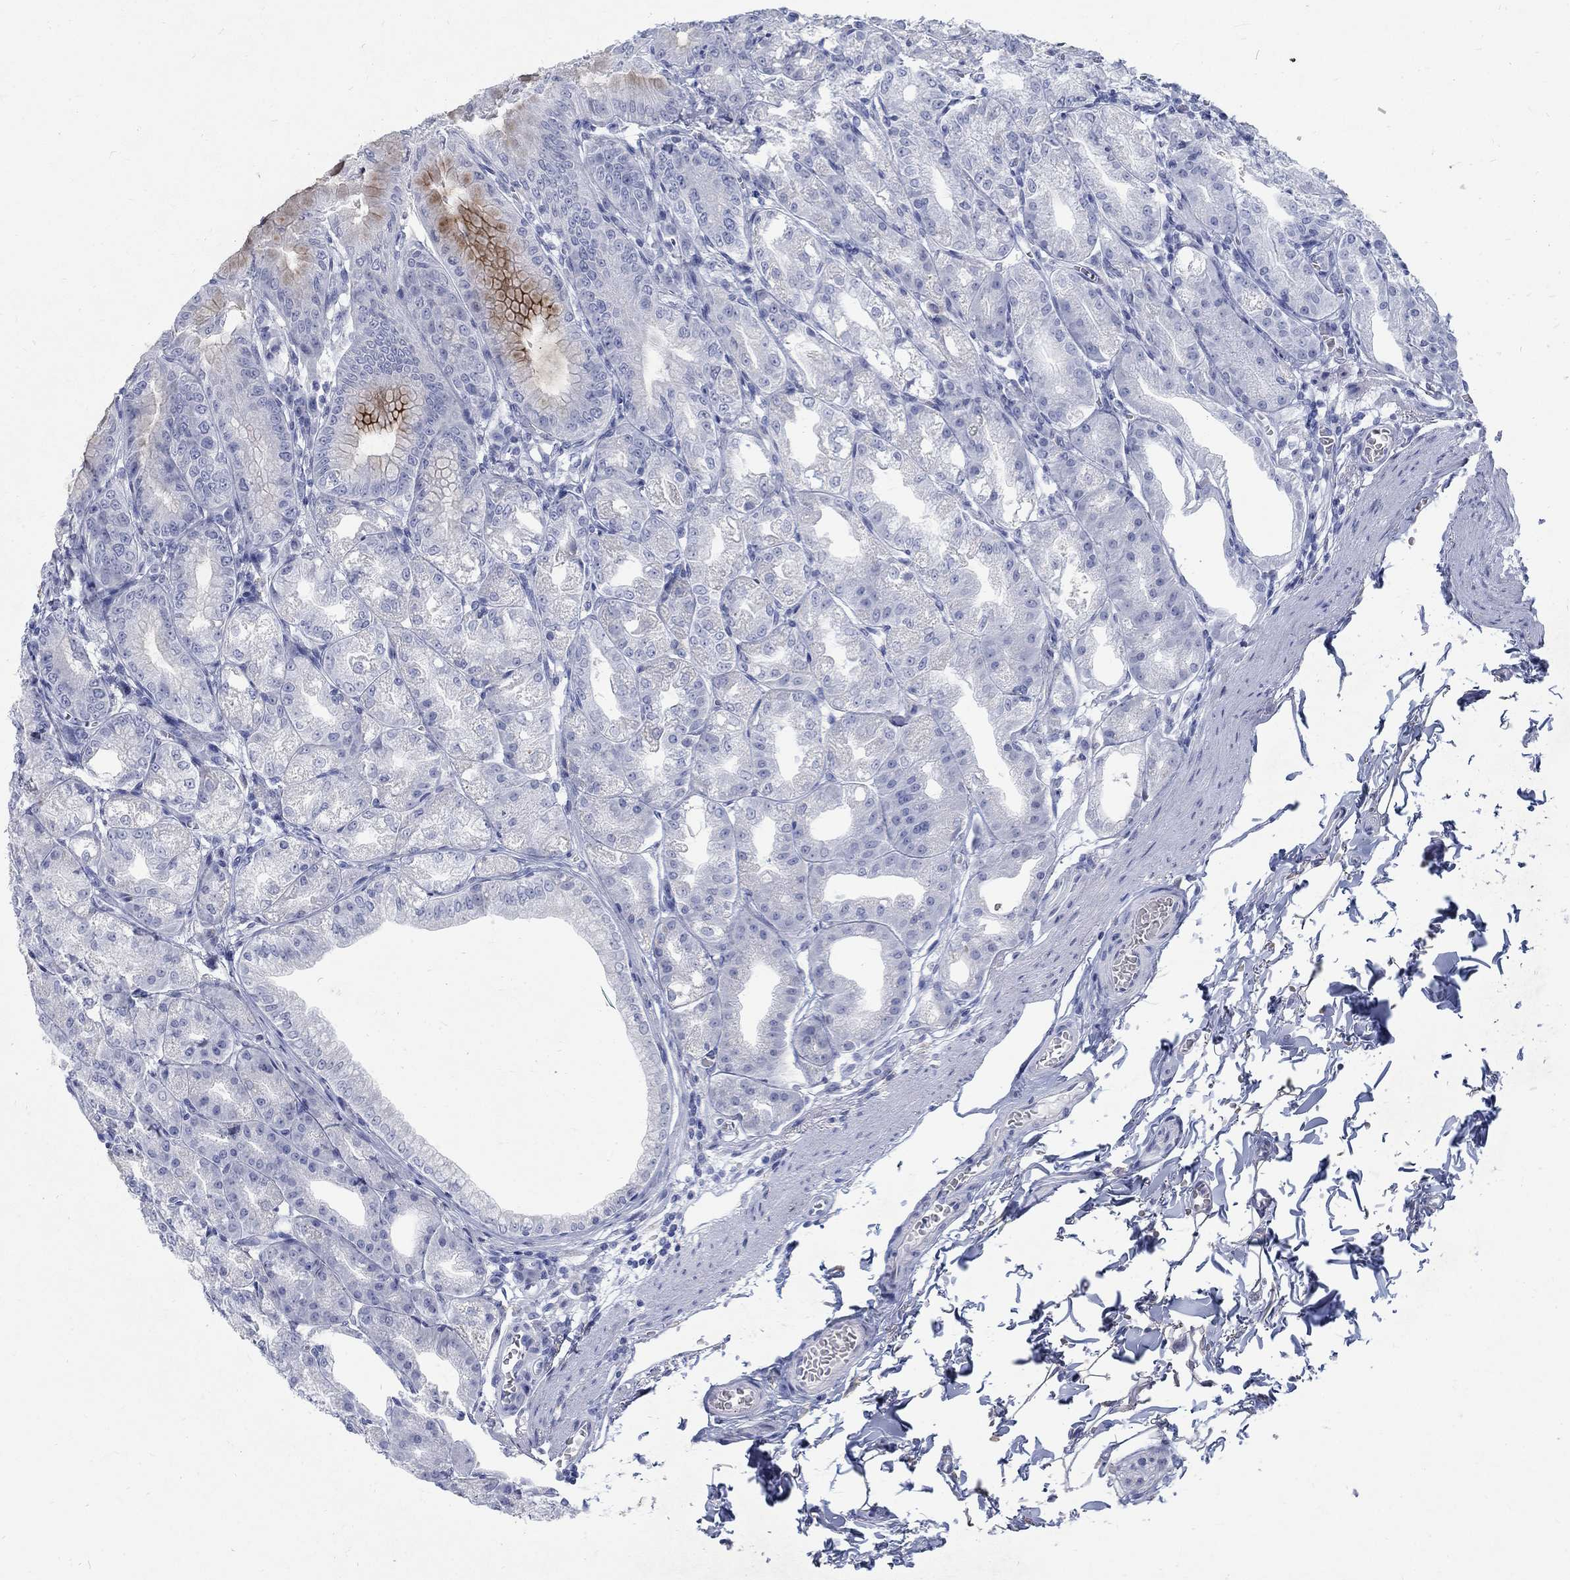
{"staining": {"intensity": "moderate", "quantity": "<25%", "location": "cytoplasmic/membranous"}, "tissue": "stomach", "cell_type": "Glandular cells", "image_type": "normal", "snomed": [{"axis": "morphology", "description": "Normal tissue, NOS"}, {"axis": "topography", "description": "Stomach"}], "caption": "Brown immunohistochemical staining in benign stomach exhibits moderate cytoplasmic/membranous staining in approximately <25% of glandular cells.", "gene": "RFTN2", "patient": {"sex": "male", "age": 71}}